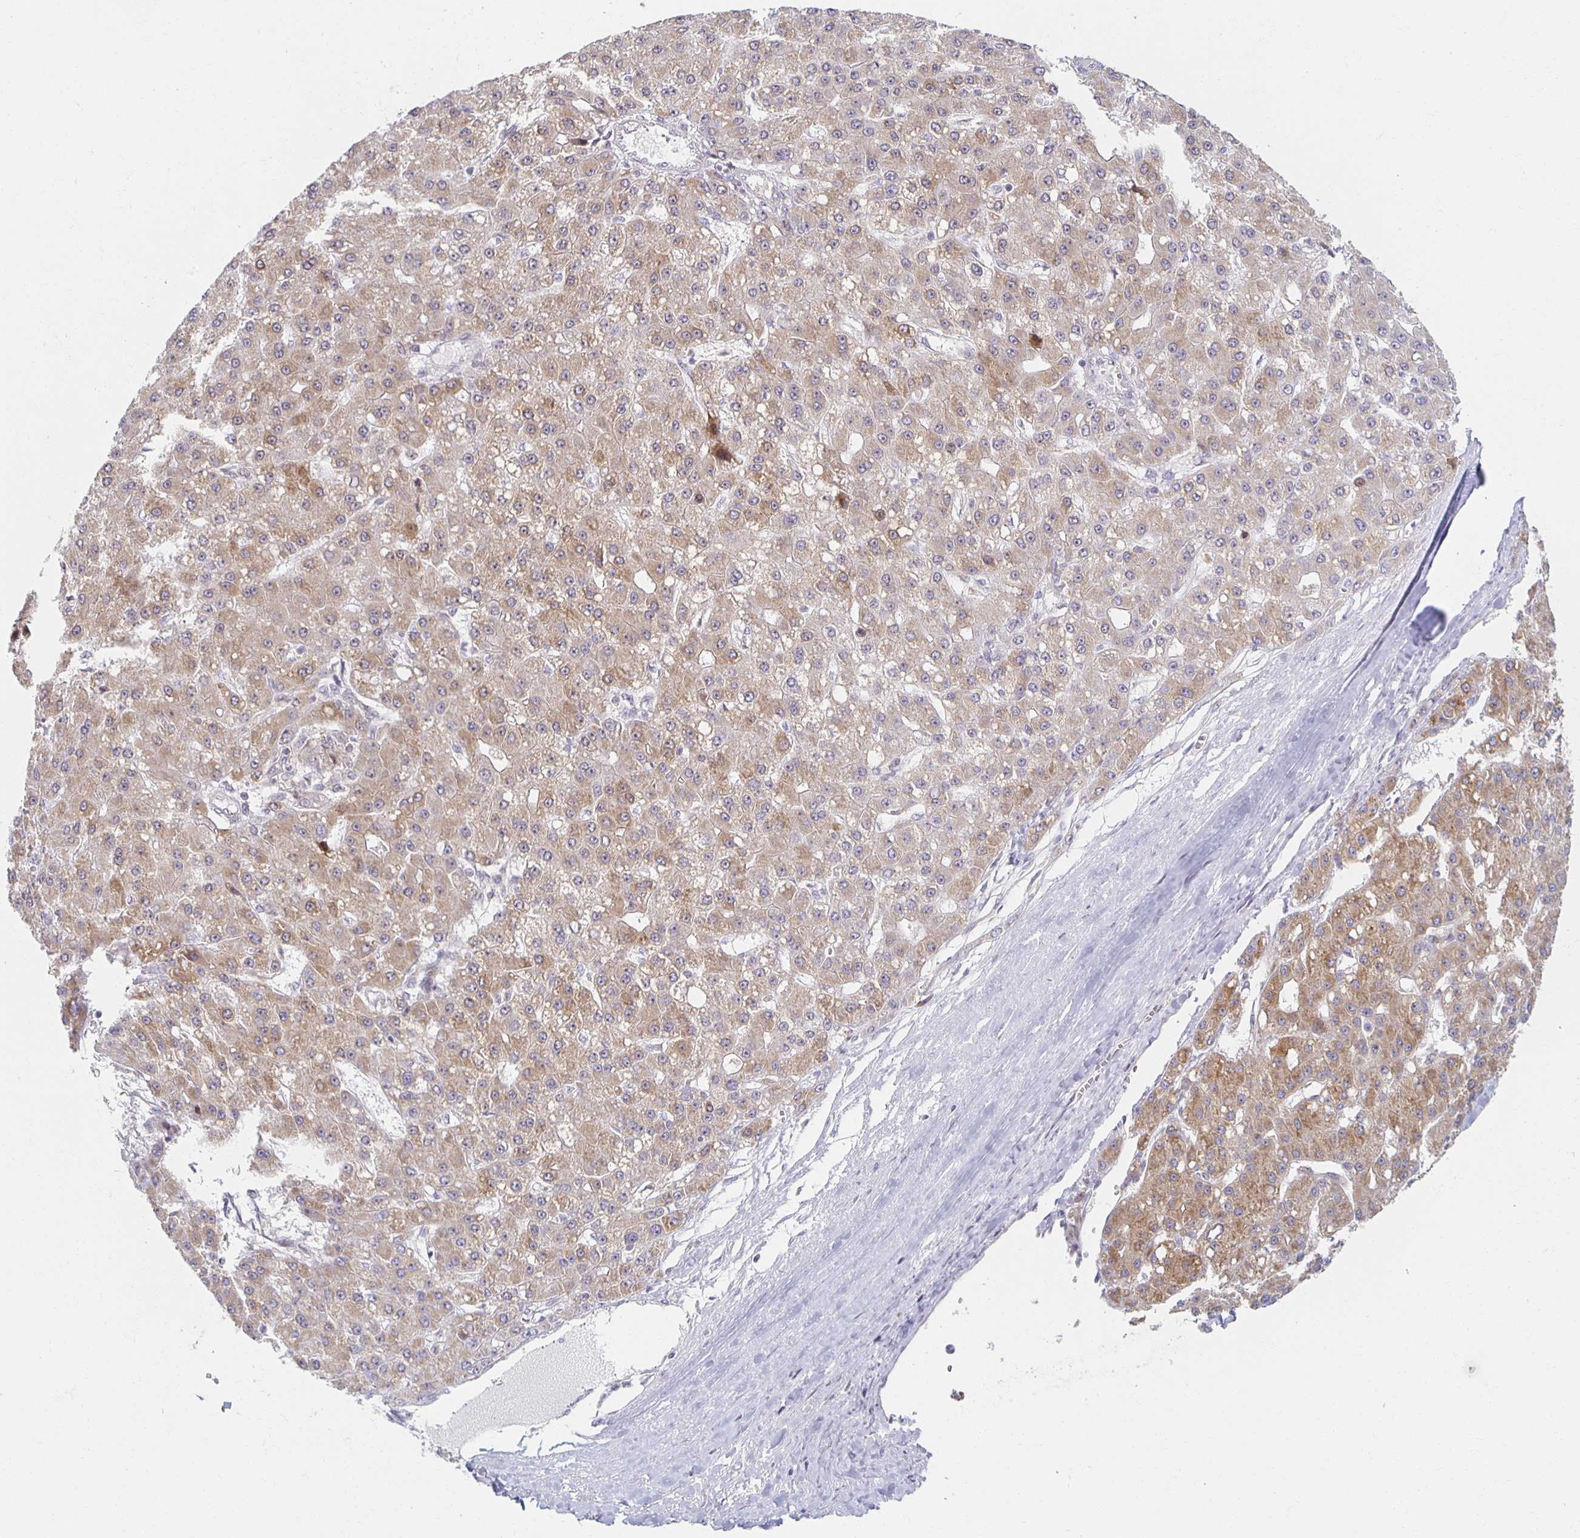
{"staining": {"intensity": "moderate", "quantity": "25%-75%", "location": "cytoplasmic/membranous"}, "tissue": "liver cancer", "cell_type": "Tumor cells", "image_type": "cancer", "snomed": [{"axis": "morphology", "description": "Carcinoma, Hepatocellular, NOS"}, {"axis": "topography", "description": "Liver"}], "caption": "The immunohistochemical stain labels moderate cytoplasmic/membranous expression in tumor cells of liver hepatocellular carcinoma tissue.", "gene": "HCFC1R1", "patient": {"sex": "male", "age": 67}}